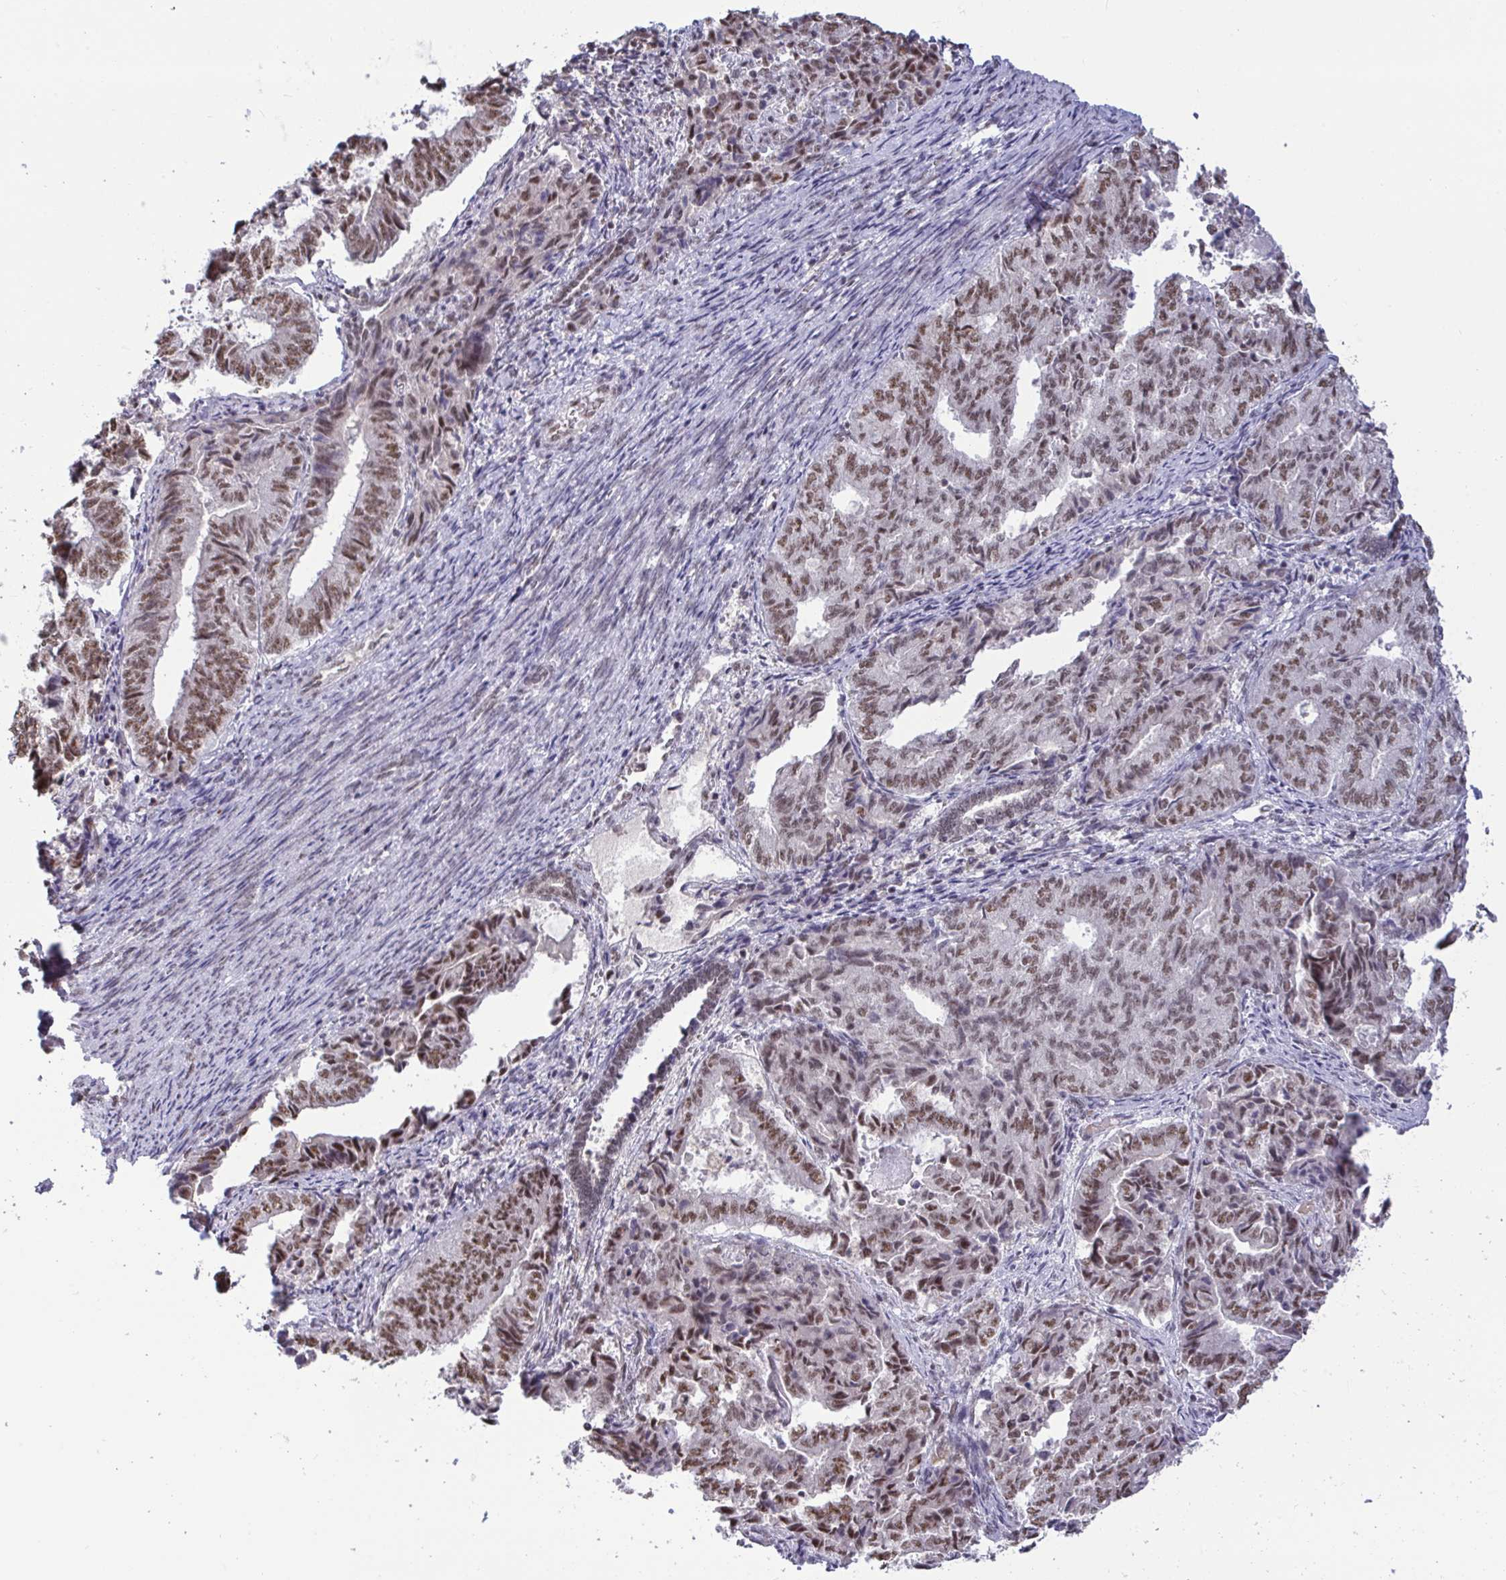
{"staining": {"intensity": "moderate", "quantity": ">75%", "location": "nuclear"}, "tissue": "endometrial cancer", "cell_type": "Tumor cells", "image_type": "cancer", "snomed": [{"axis": "morphology", "description": "Adenocarcinoma, NOS"}, {"axis": "topography", "description": "Endometrium"}], "caption": "Endometrial cancer stained with a brown dye demonstrates moderate nuclear positive staining in about >75% of tumor cells.", "gene": "PUF60", "patient": {"sex": "female", "age": 80}}